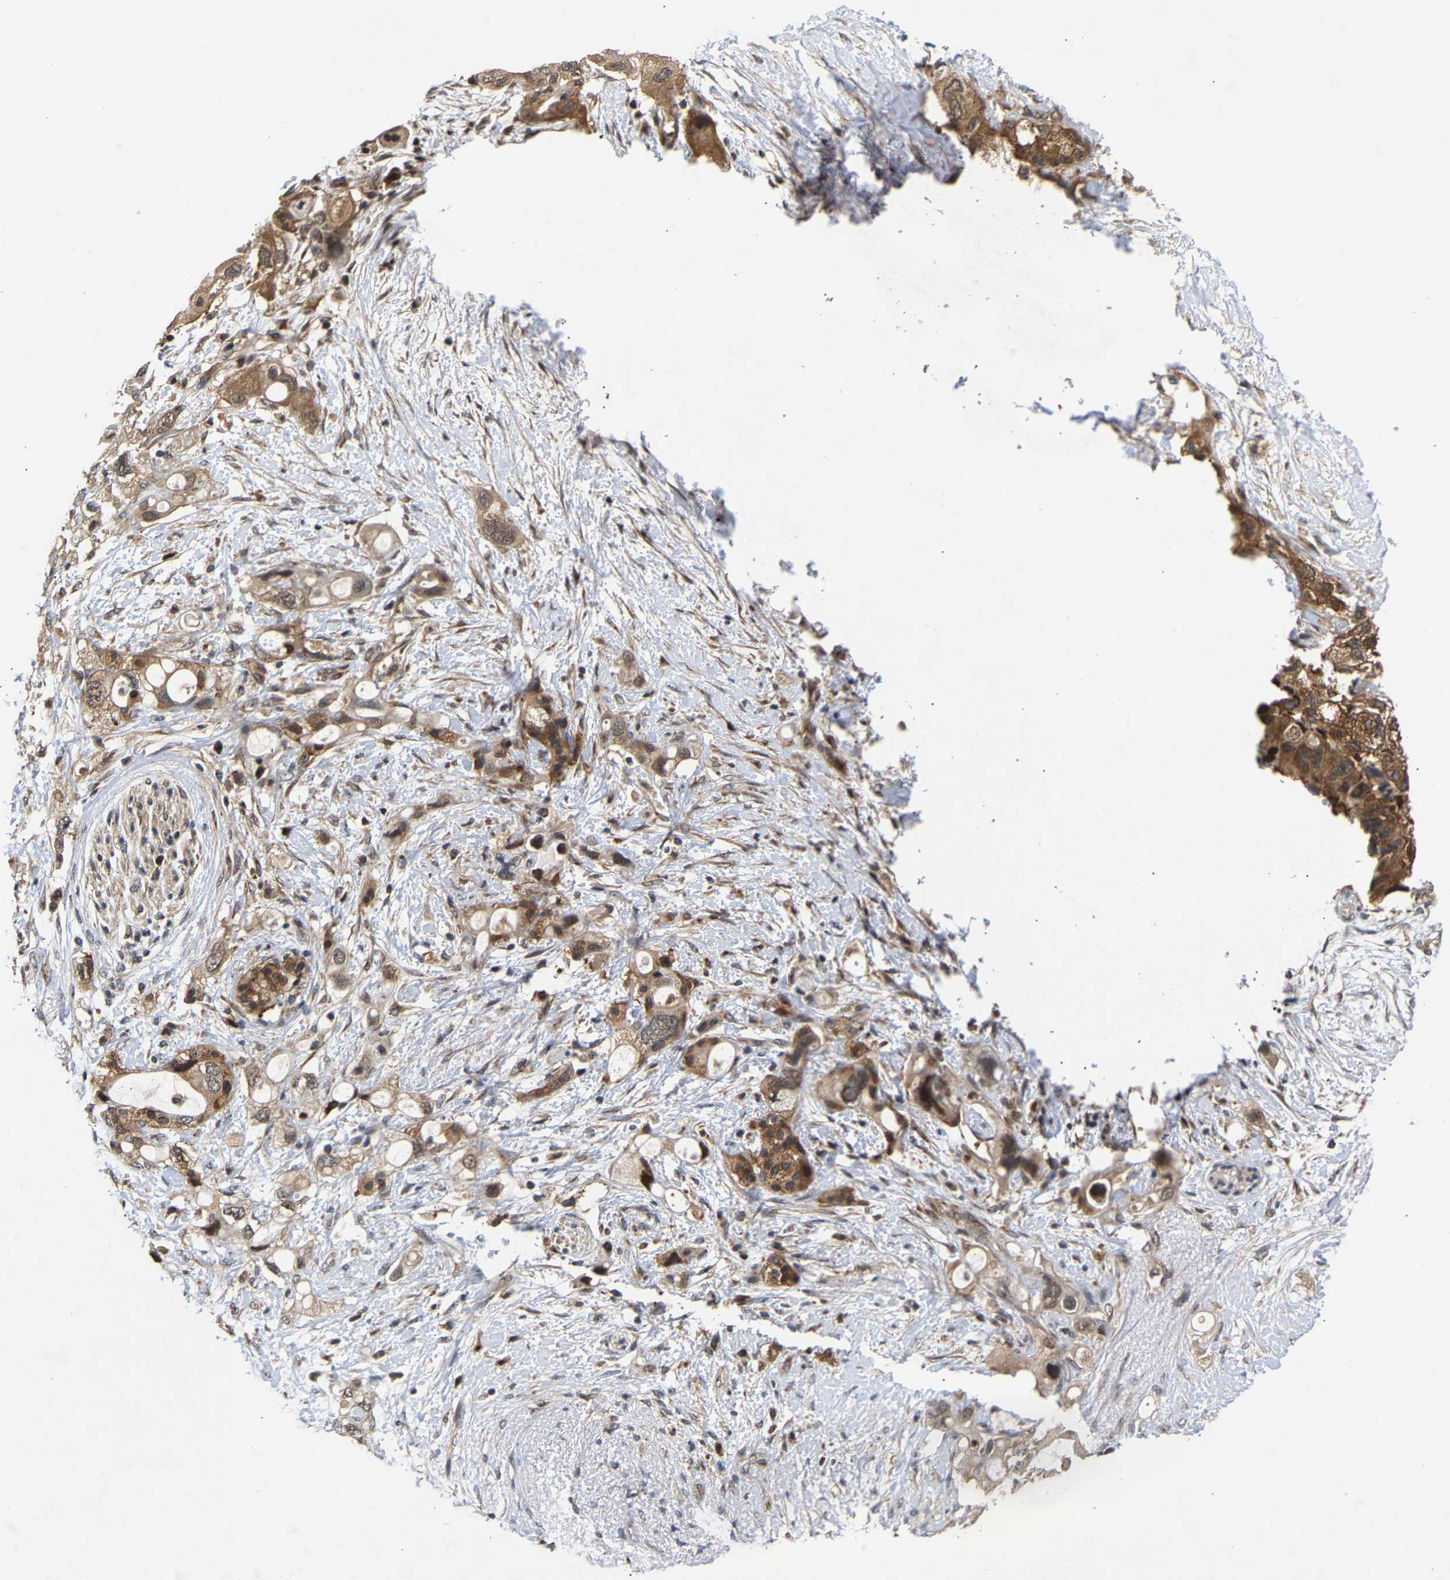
{"staining": {"intensity": "moderate", "quantity": ">75%", "location": "cytoplasmic/membranous"}, "tissue": "pancreatic cancer", "cell_type": "Tumor cells", "image_type": "cancer", "snomed": [{"axis": "morphology", "description": "Adenocarcinoma, NOS"}, {"axis": "topography", "description": "Pancreas"}], "caption": "This is a photomicrograph of immunohistochemistry staining of pancreatic cancer (adenocarcinoma), which shows moderate staining in the cytoplasmic/membranous of tumor cells.", "gene": "CLIP2", "patient": {"sex": "female", "age": 56}}